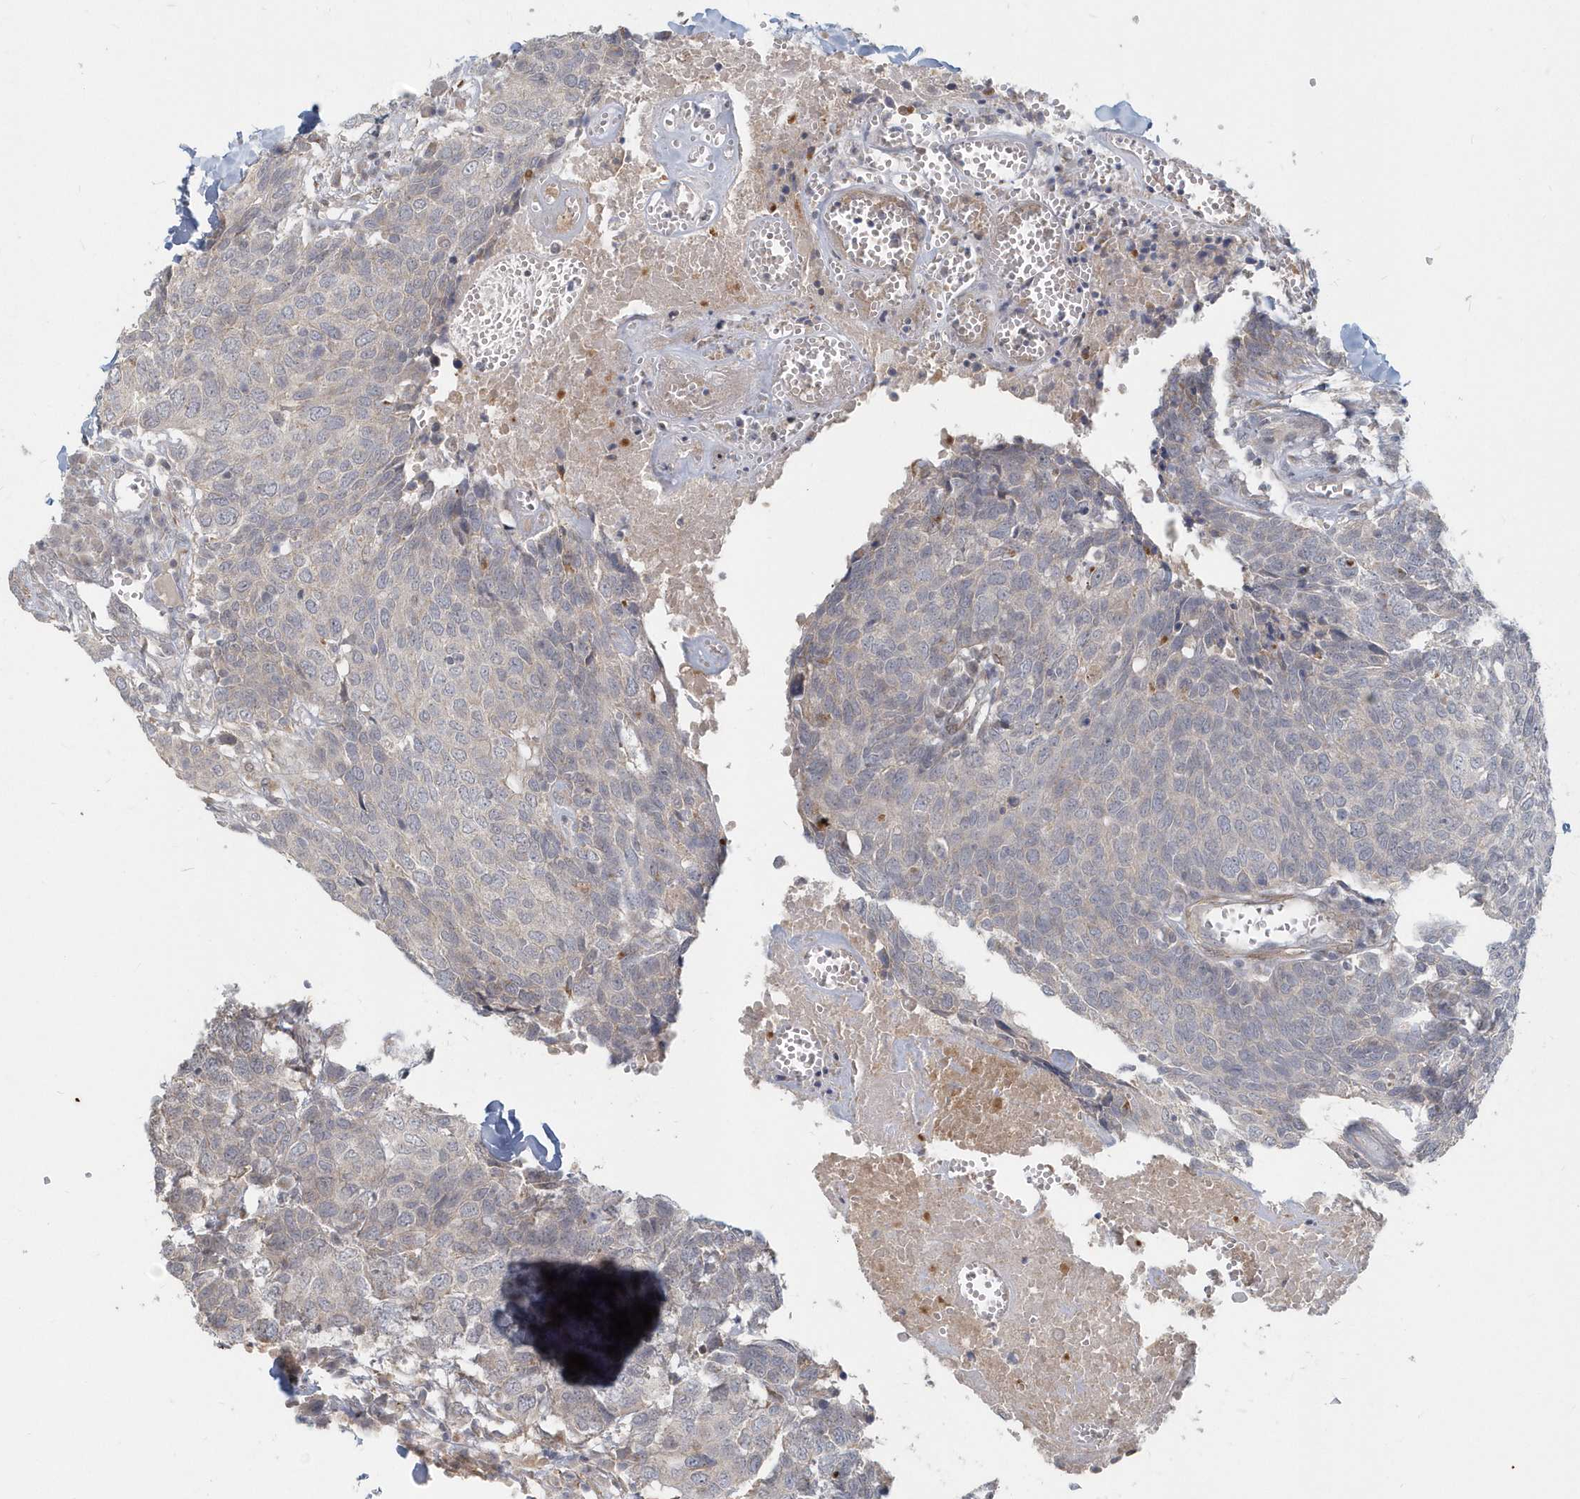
{"staining": {"intensity": "negative", "quantity": "none", "location": "none"}, "tissue": "head and neck cancer", "cell_type": "Tumor cells", "image_type": "cancer", "snomed": [{"axis": "morphology", "description": "Squamous cell carcinoma, NOS"}, {"axis": "topography", "description": "Head-Neck"}], "caption": "Immunohistochemistry (IHC) histopathology image of neoplastic tissue: head and neck cancer stained with DAB reveals no significant protein positivity in tumor cells.", "gene": "NAPB", "patient": {"sex": "male", "age": 66}}